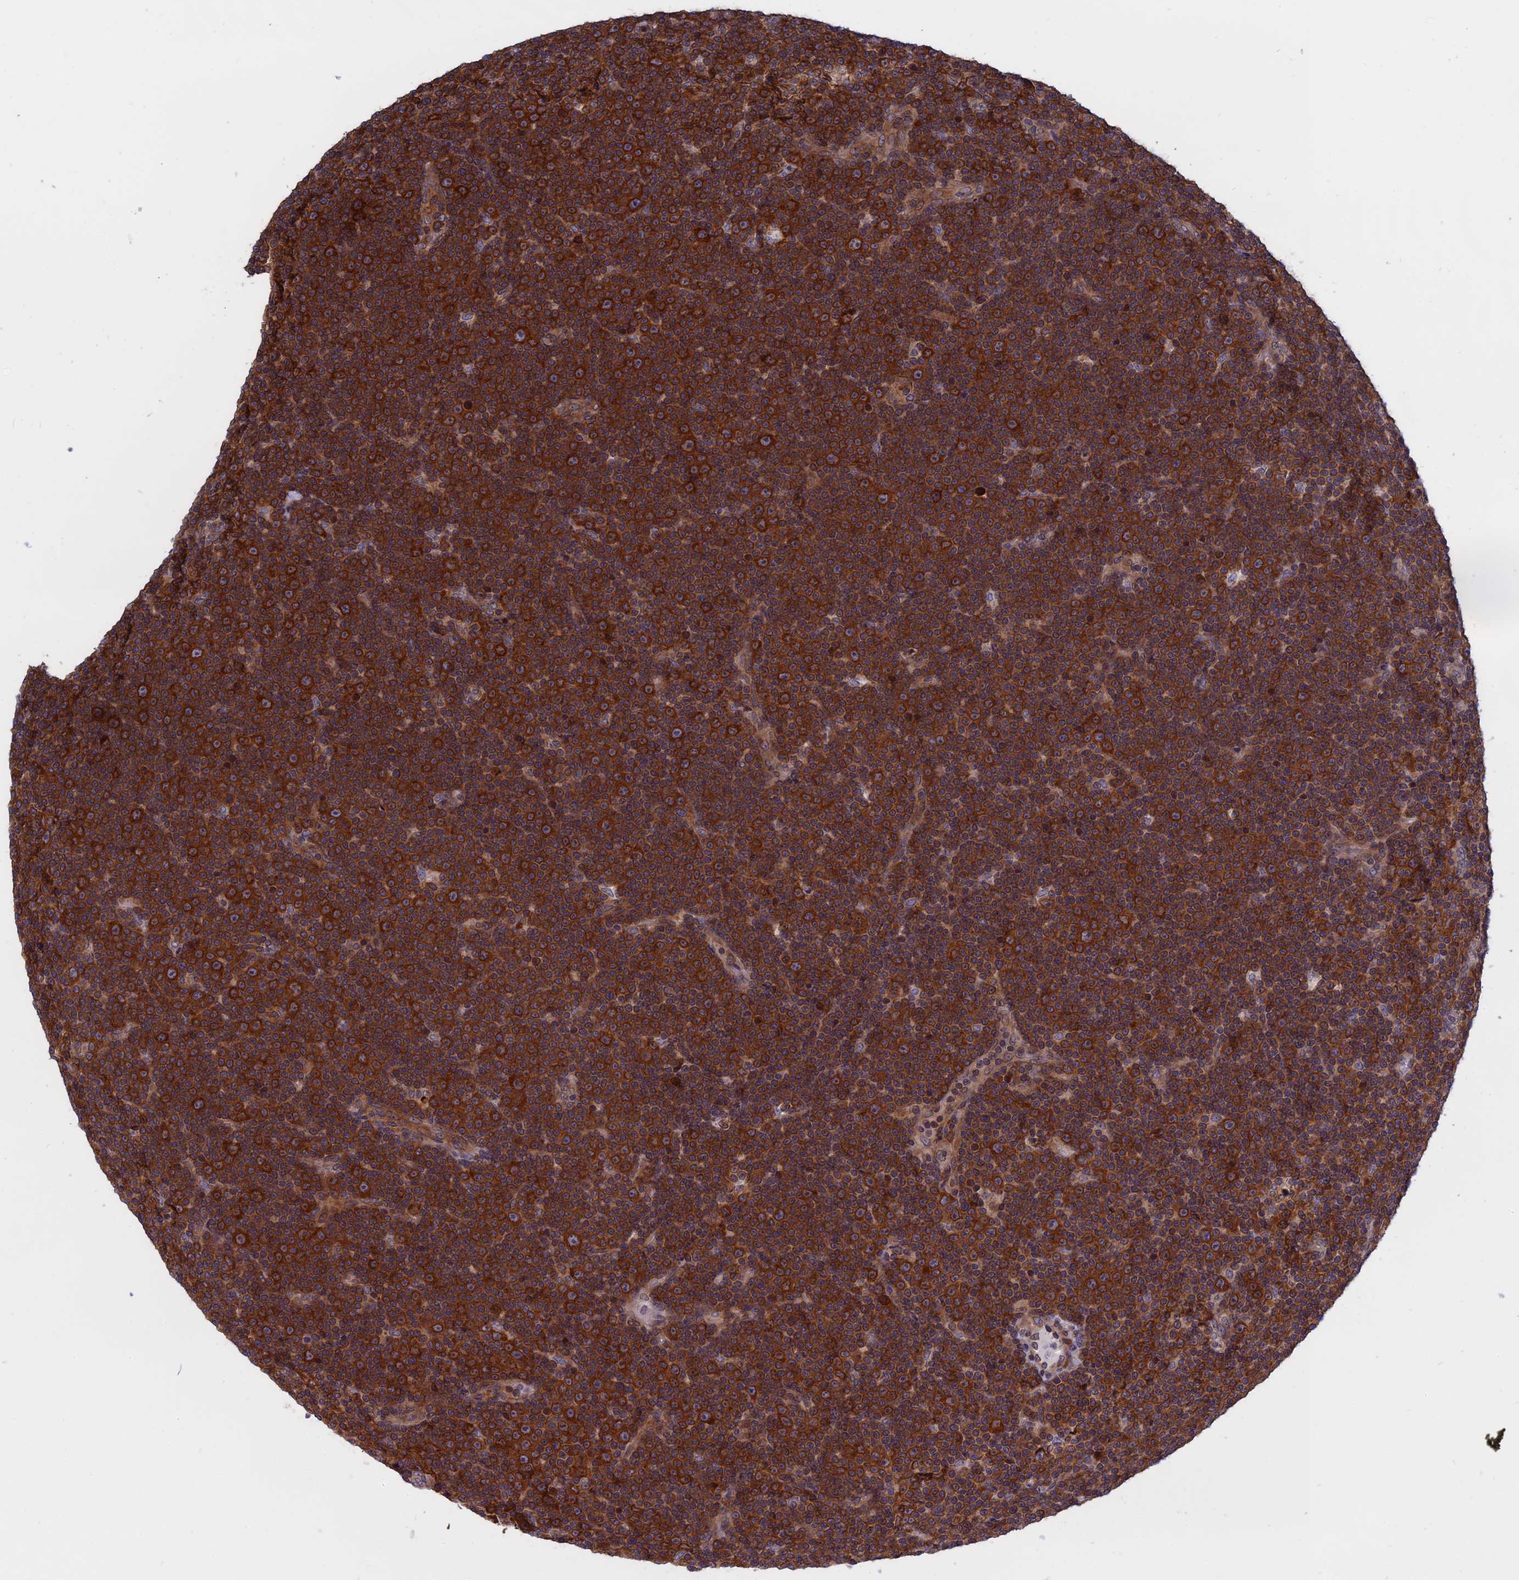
{"staining": {"intensity": "strong", "quantity": ">75%", "location": "cytoplasmic/membranous"}, "tissue": "lymphoma", "cell_type": "Tumor cells", "image_type": "cancer", "snomed": [{"axis": "morphology", "description": "Malignant lymphoma, non-Hodgkin's type, Low grade"}, {"axis": "topography", "description": "Lymph node"}], "caption": "Strong cytoplasmic/membranous protein positivity is present in approximately >75% of tumor cells in lymphoma.", "gene": "NAA10", "patient": {"sex": "female", "age": 67}}